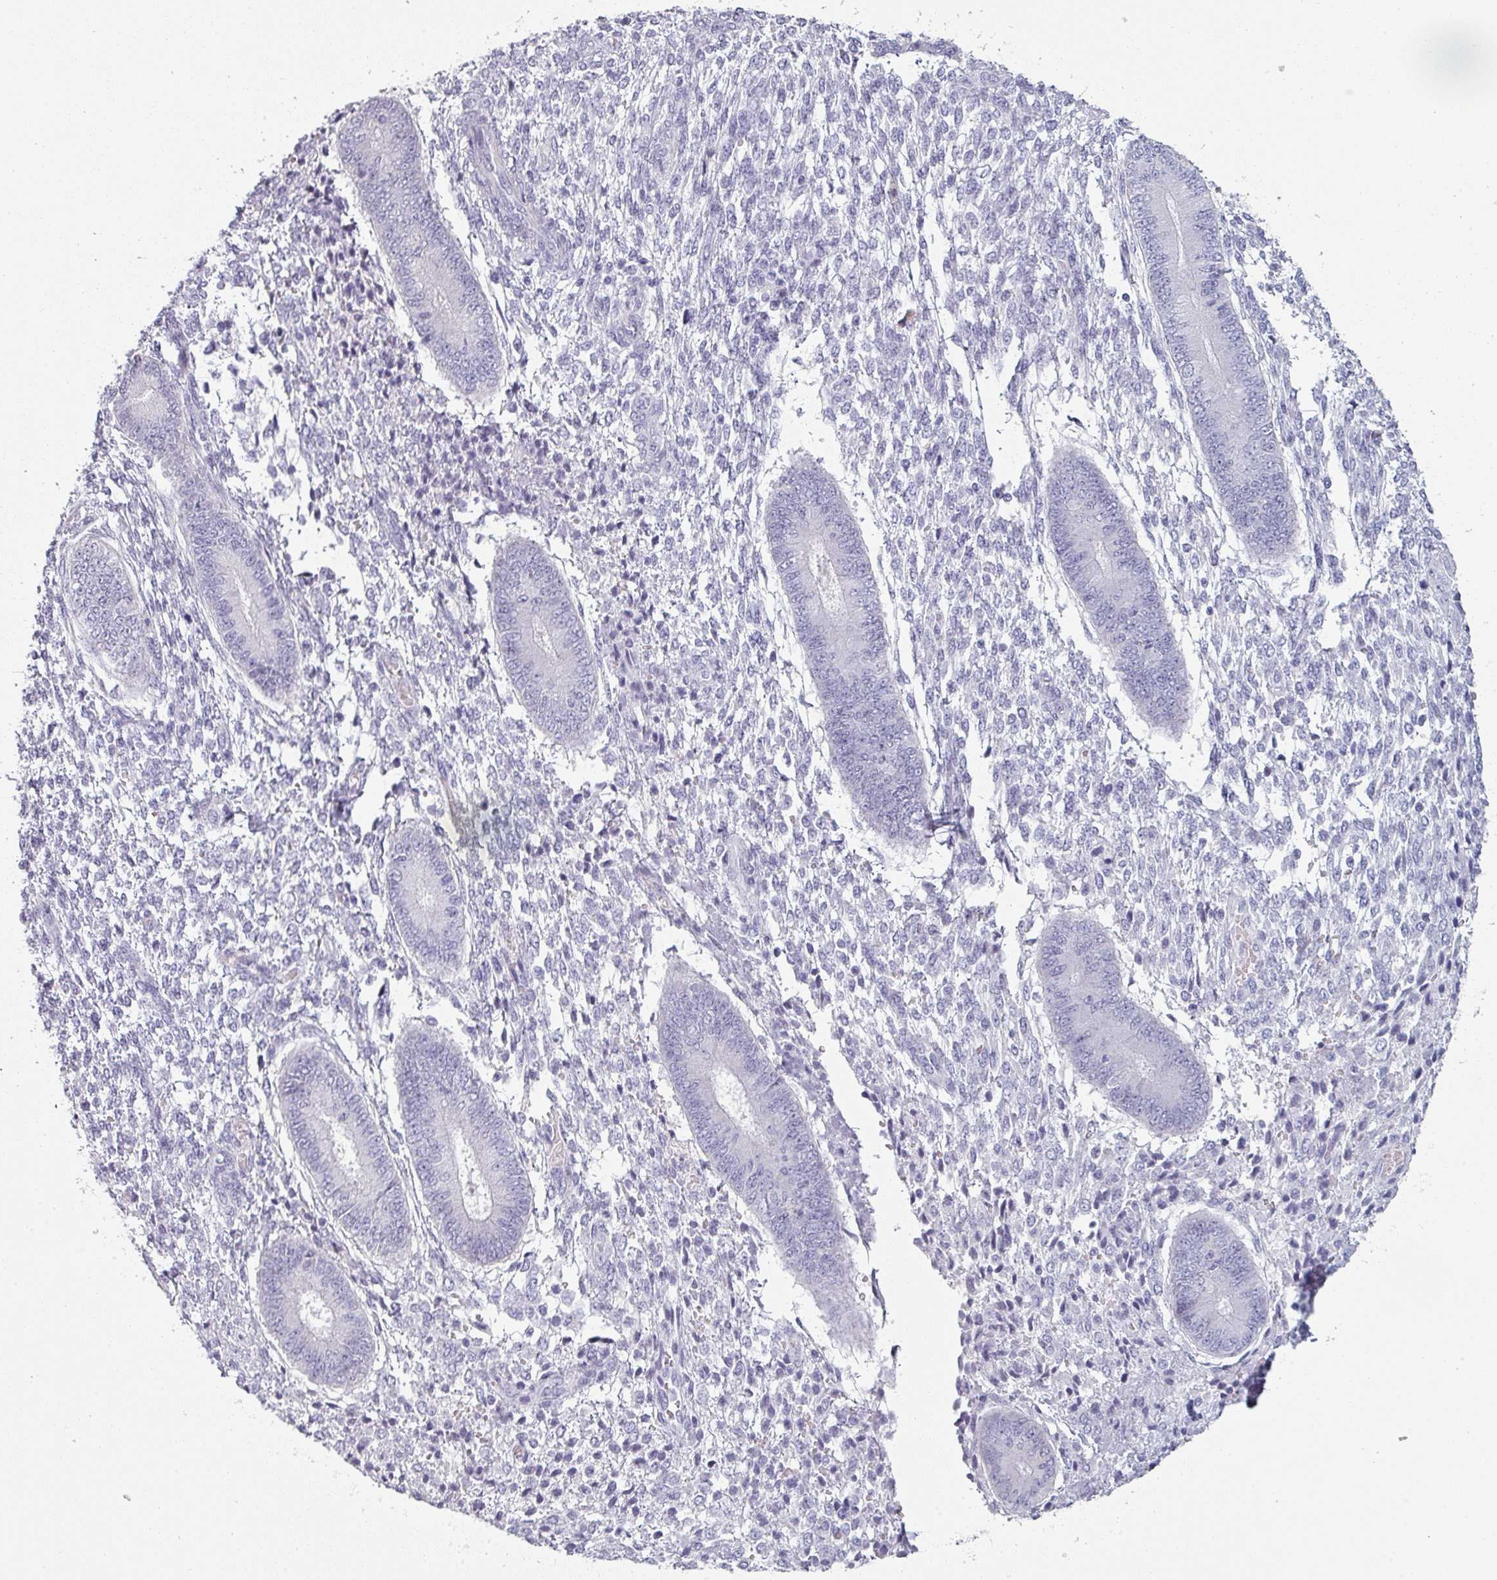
{"staining": {"intensity": "negative", "quantity": "none", "location": "none"}, "tissue": "endometrium", "cell_type": "Cells in endometrial stroma", "image_type": "normal", "snomed": [{"axis": "morphology", "description": "Normal tissue, NOS"}, {"axis": "topography", "description": "Endometrium"}], "caption": "This is a micrograph of IHC staining of benign endometrium, which shows no expression in cells in endometrial stroma. The staining is performed using DAB brown chromogen with nuclei counter-stained in using hematoxylin.", "gene": "SFTPA1", "patient": {"sex": "female", "age": 49}}